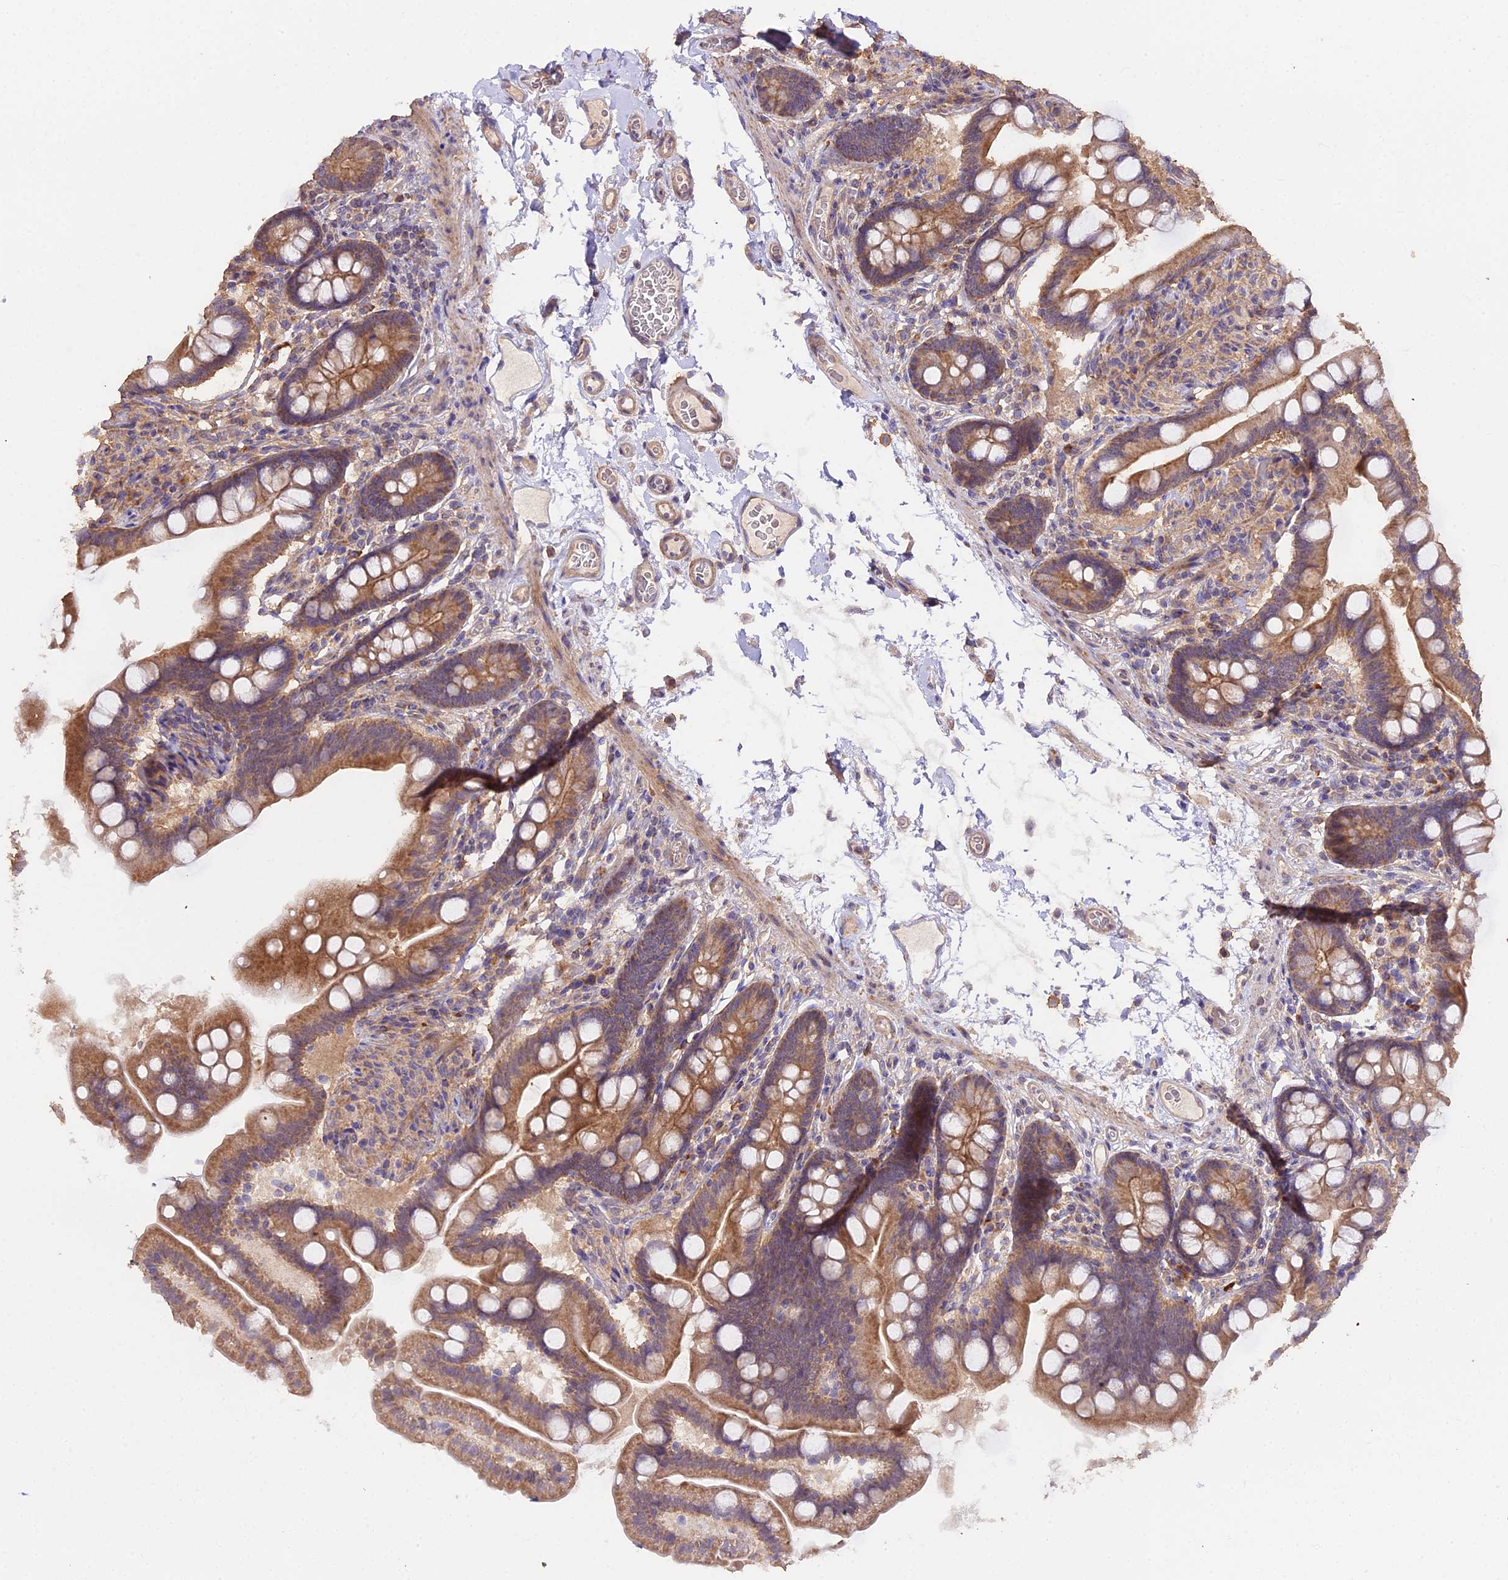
{"staining": {"intensity": "moderate", "quantity": ">75%", "location": "cytoplasmic/membranous"}, "tissue": "small intestine", "cell_type": "Glandular cells", "image_type": "normal", "snomed": [{"axis": "morphology", "description": "Normal tissue, NOS"}, {"axis": "topography", "description": "Small intestine"}], "caption": "Small intestine stained for a protein demonstrates moderate cytoplasmic/membranous positivity in glandular cells. Nuclei are stained in blue.", "gene": "METTL13", "patient": {"sex": "female", "age": 64}}